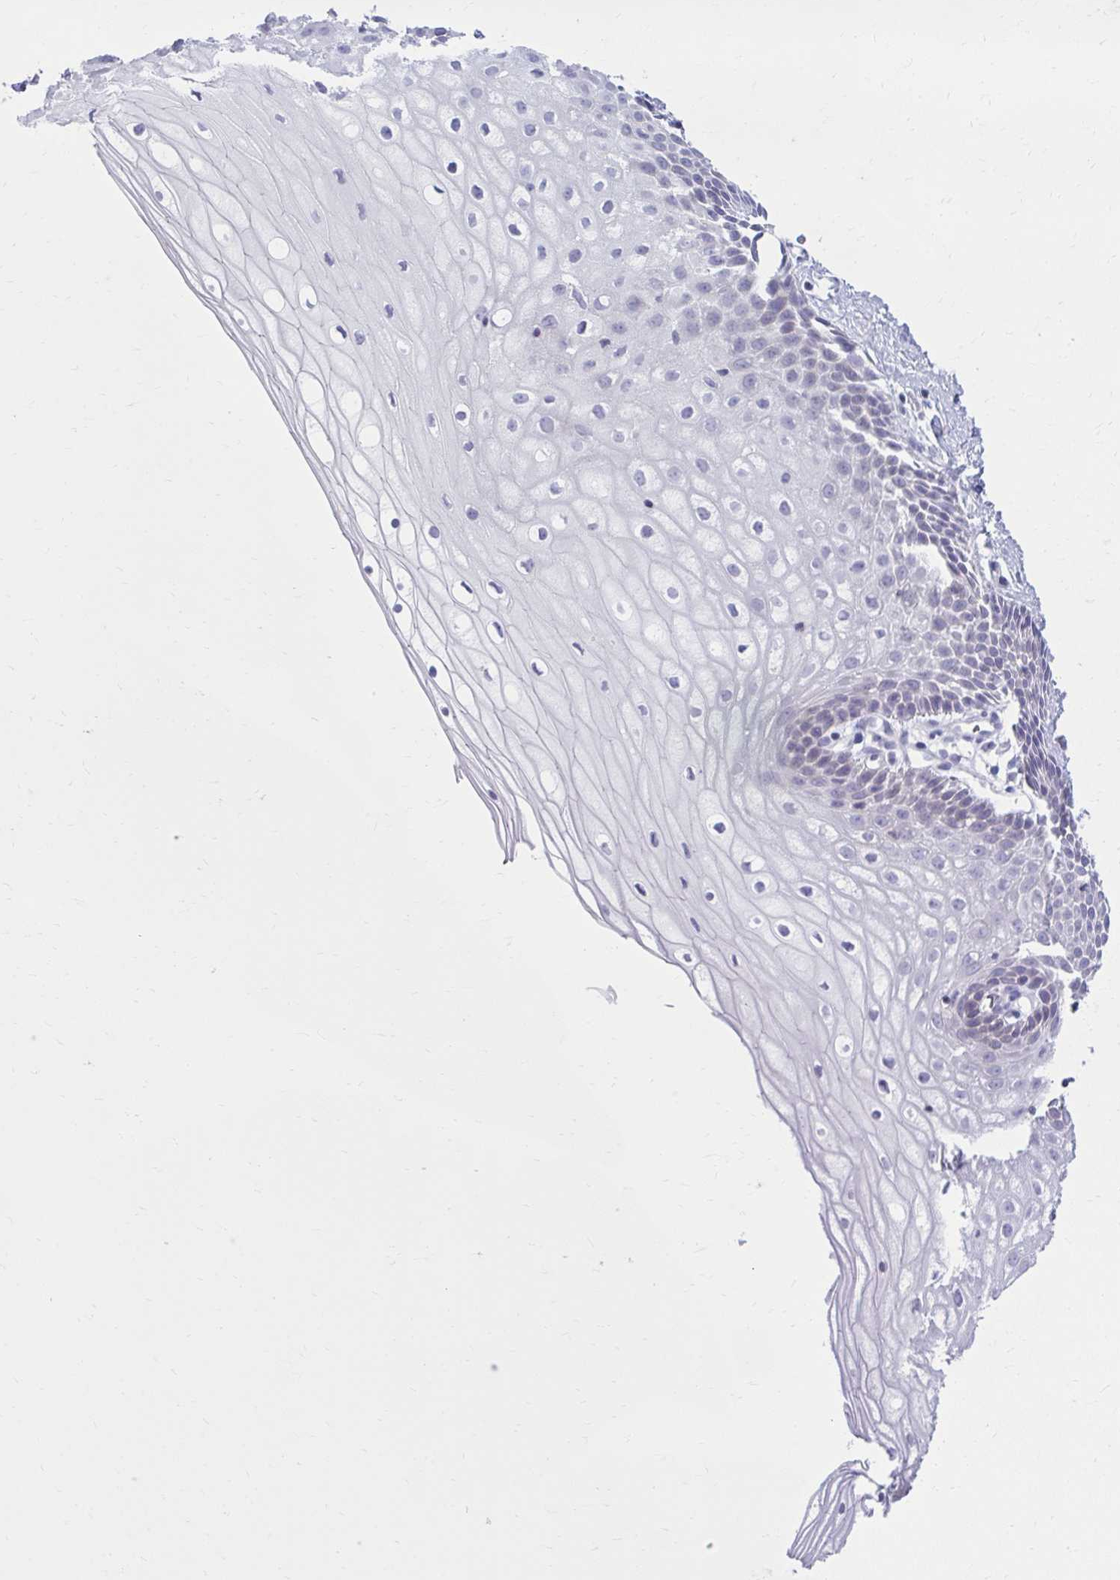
{"staining": {"intensity": "weak", "quantity": "<25%", "location": "nuclear"}, "tissue": "cervix", "cell_type": "Glandular cells", "image_type": "normal", "snomed": [{"axis": "morphology", "description": "Normal tissue, NOS"}, {"axis": "topography", "description": "Cervix"}], "caption": "A micrograph of human cervix is negative for staining in glandular cells. (IHC, brightfield microscopy, high magnification).", "gene": "OR7A5", "patient": {"sex": "female", "age": 36}}